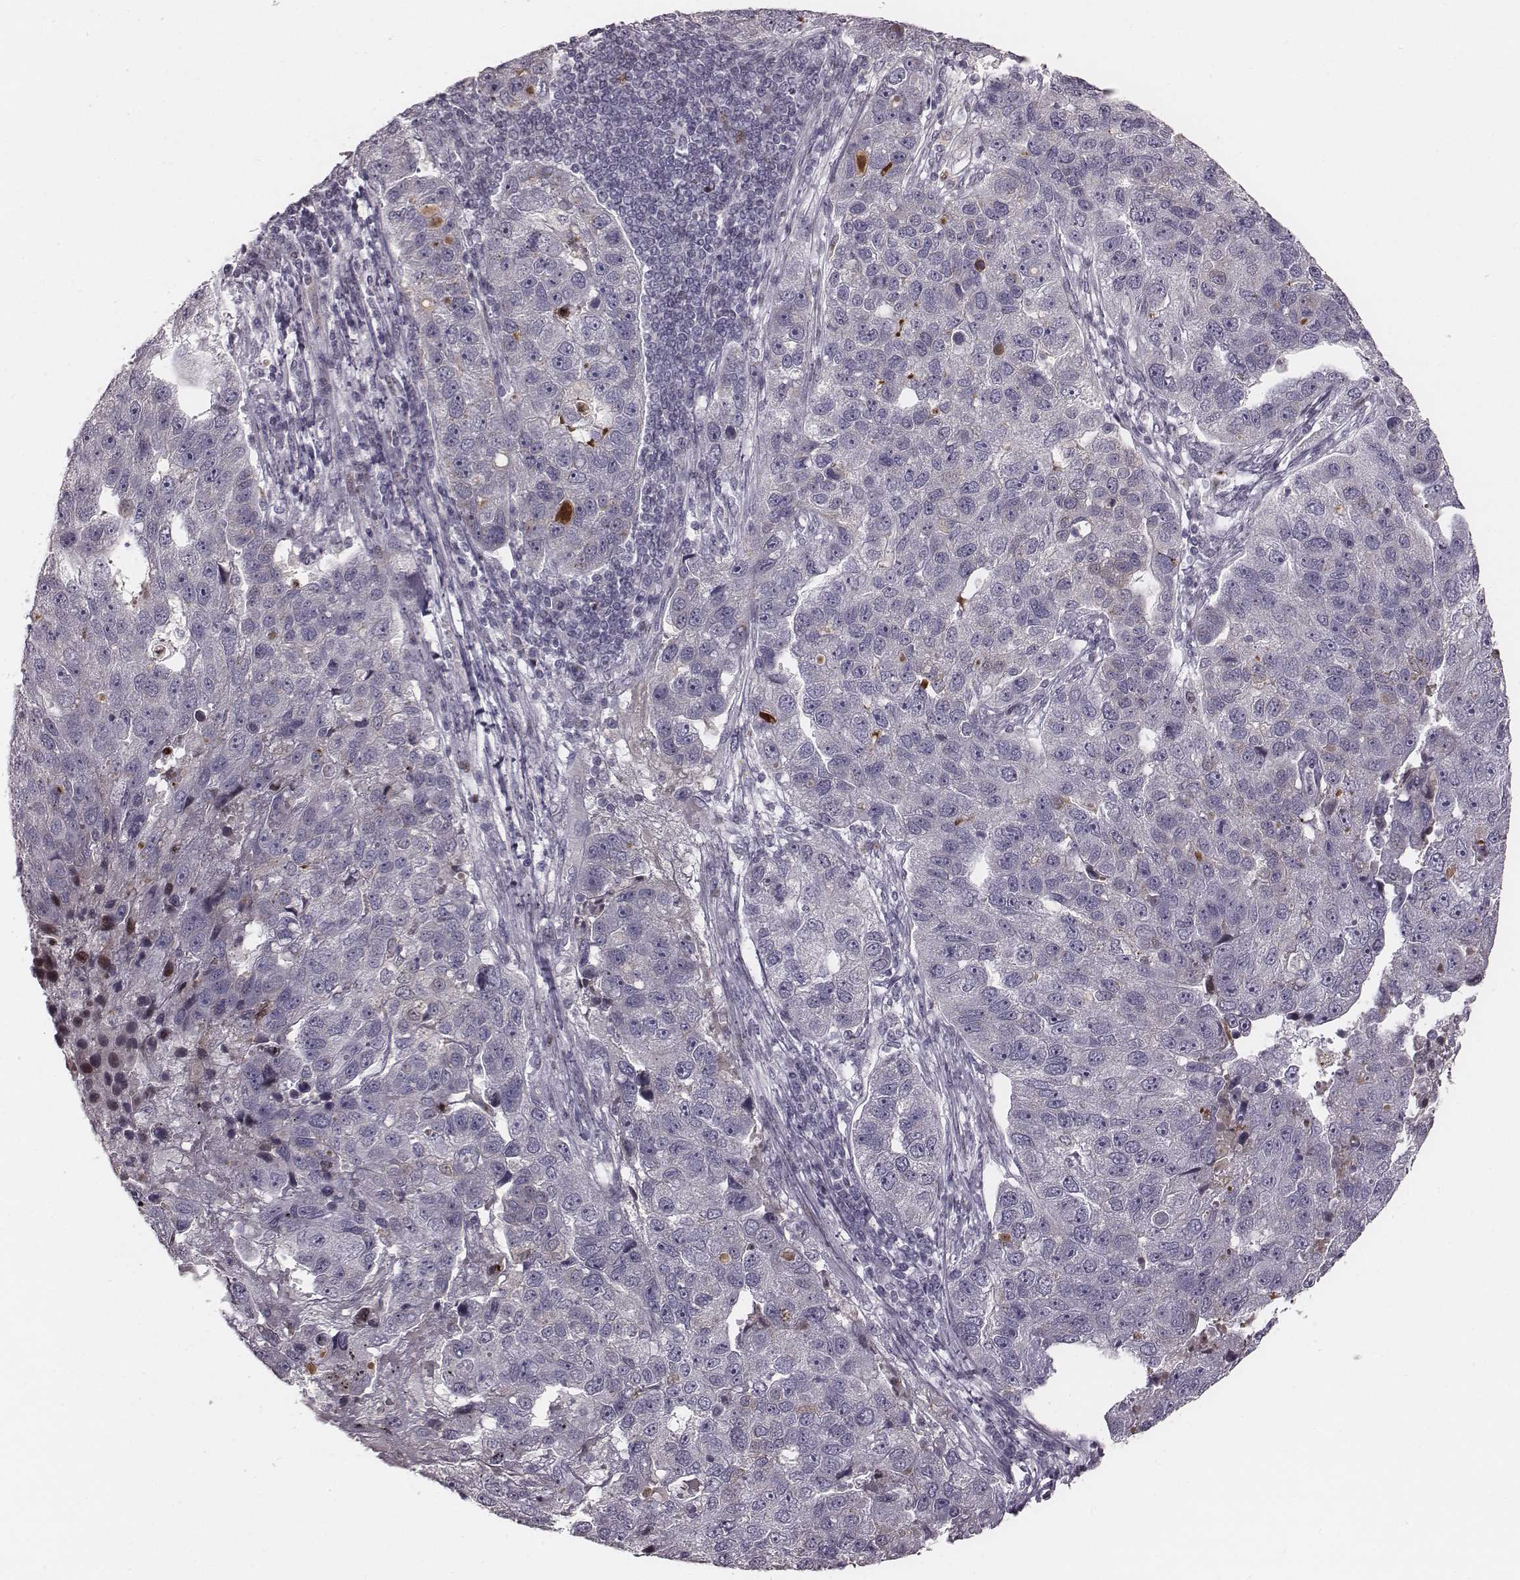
{"staining": {"intensity": "negative", "quantity": "none", "location": "none"}, "tissue": "pancreatic cancer", "cell_type": "Tumor cells", "image_type": "cancer", "snomed": [{"axis": "morphology", "description": "Adenocarcinoma, NOS"}, {"axis": "topography", "description": "Pancreas"}], "caption": "Image shows no significant protein expression in tumor cells of pancreatic cancer. (Stains: DAB IHC with hematoxylin counter stain, Microscopy: brightfield microscopy at high magnification).", "gene": "NDC1", "patient": {"sex": "female", "age": 61}}